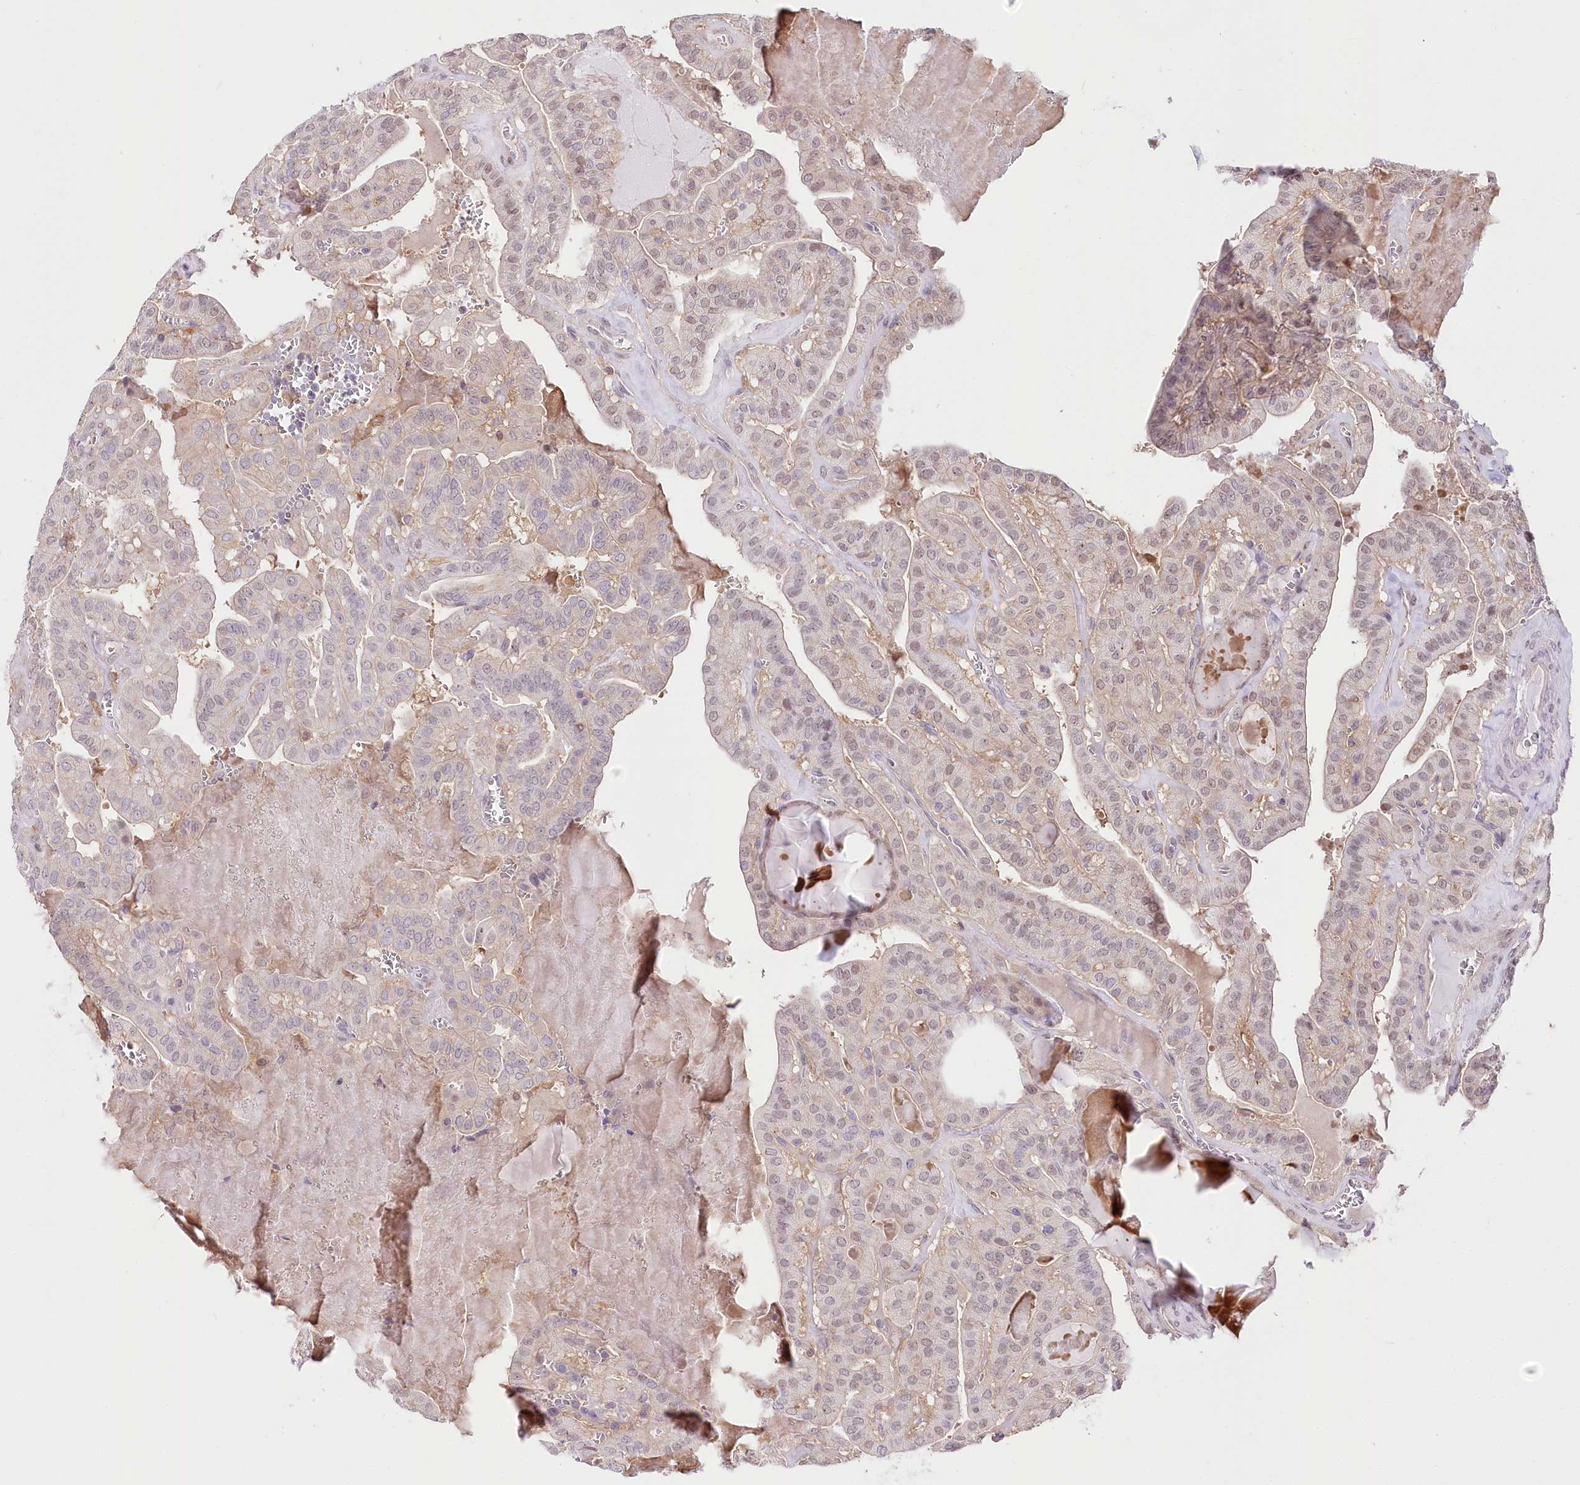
{"staining": {"intensity": "weak", "quantity": ">75%", "location": "nuclear"}, "tissue": "thyroid cancer", "cell_type": "Tumor cells", "image_type": "cancer", "snomed": [{"axis": "morphology", "description": "Papillary adenocarcinoma, NOS"}, {"axis": "topography", "description": "Thyroid gland"}], "caption": "Tumor cells exhibit low levels of weak nuclear expression in approximately >75% of cells in thyroid papillary adenocarcinoma.", "gene": "UGP2", "patient": {"sex": "male", "age": 52}}